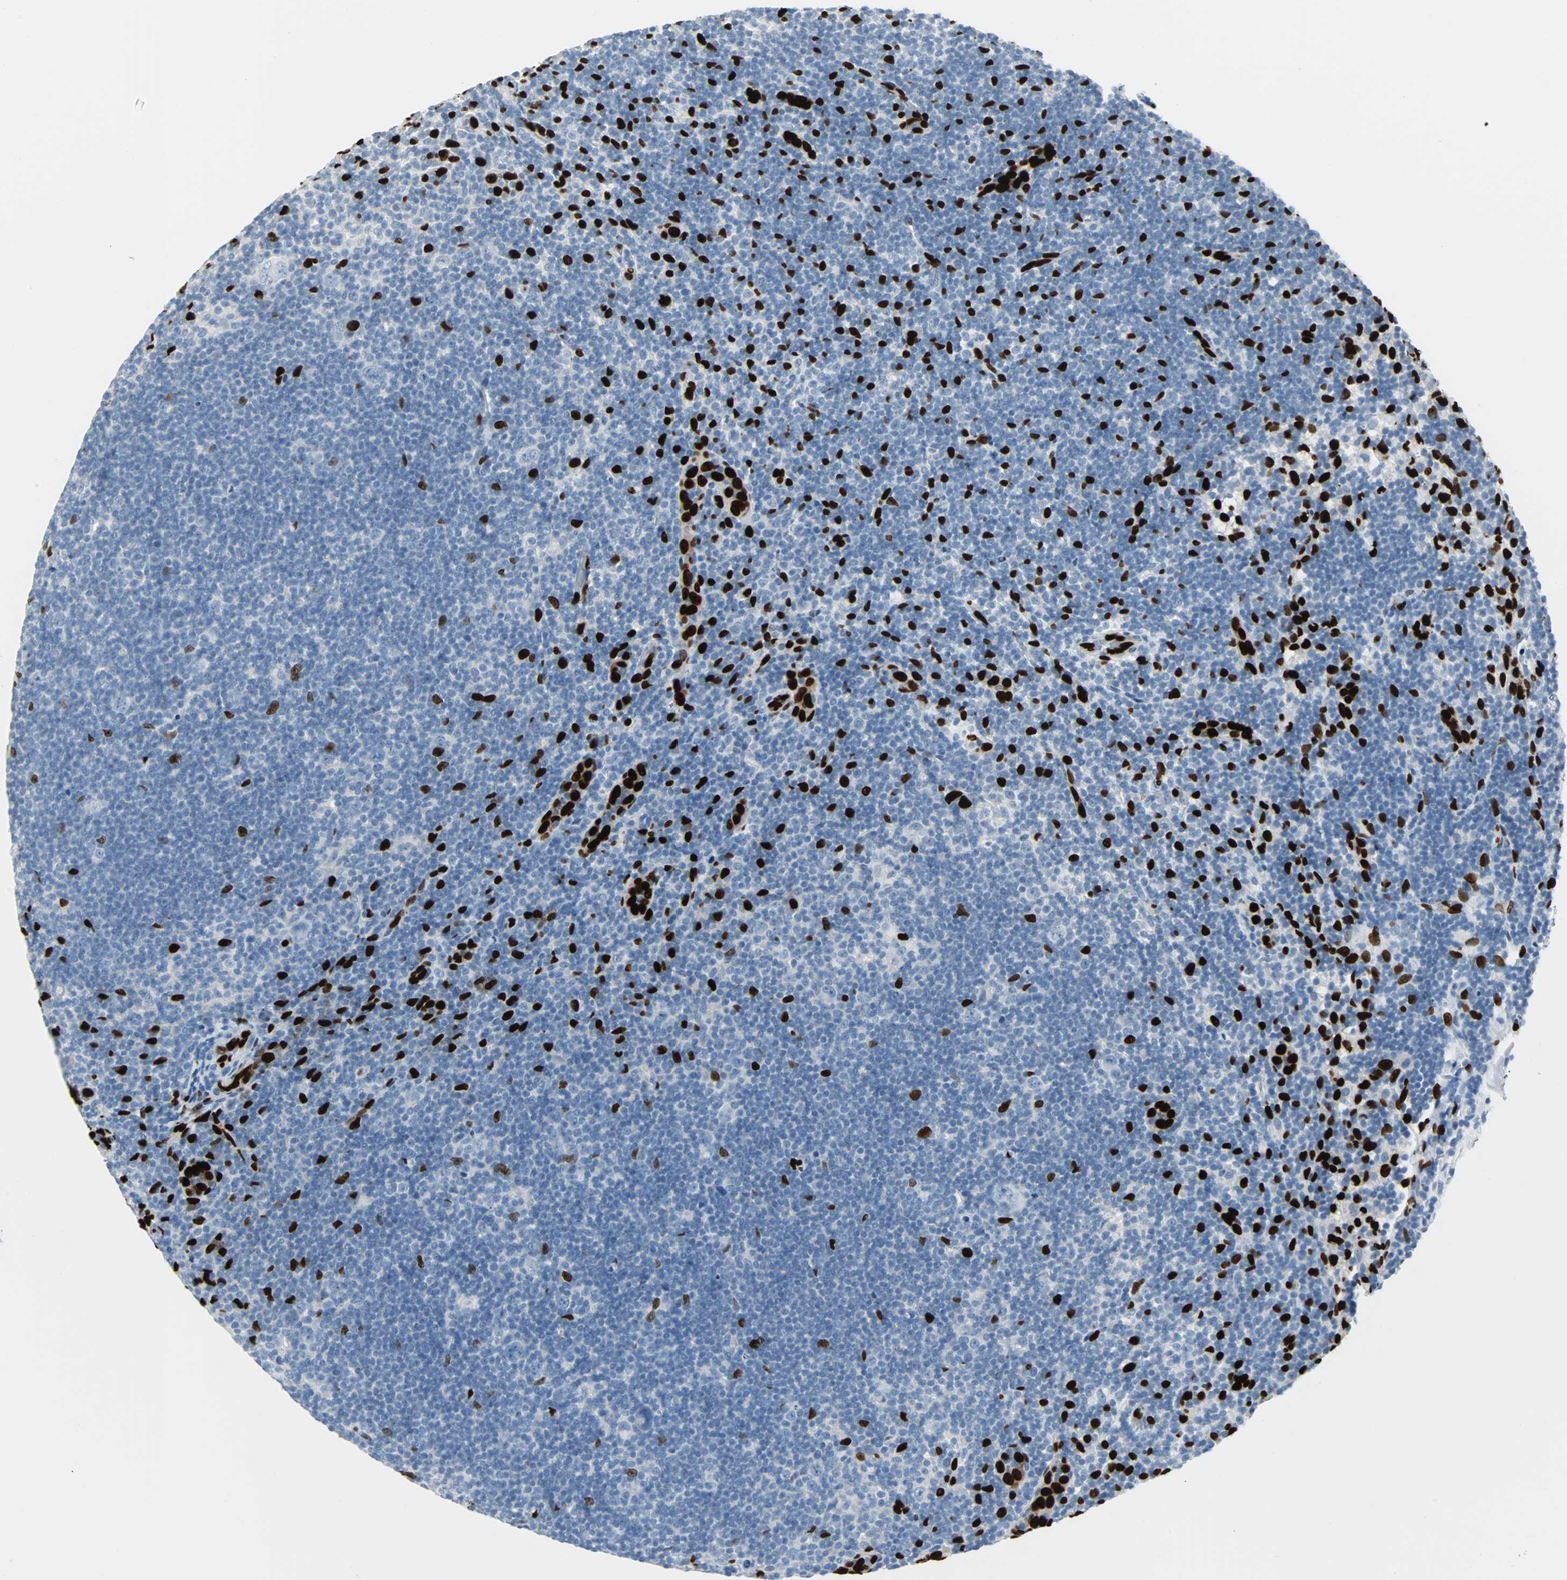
{"staining": {"intensity": "negative", "quantity": "none", "location": "none"}, "tissue": "lymphoma", "cell_type": "Tumor cells", "image_type": "cancer", "snomed": [{"axis": "morphology", "description": "Hodgkin's disease, NOS"}, {"axis": "topography", "description": "Lymph node"}], "caption": "Tumor cells are negative for protein expression in human Hodgkin's disease.", "gene": "IL33", "patient": {"sex": "female", "age": 57}}